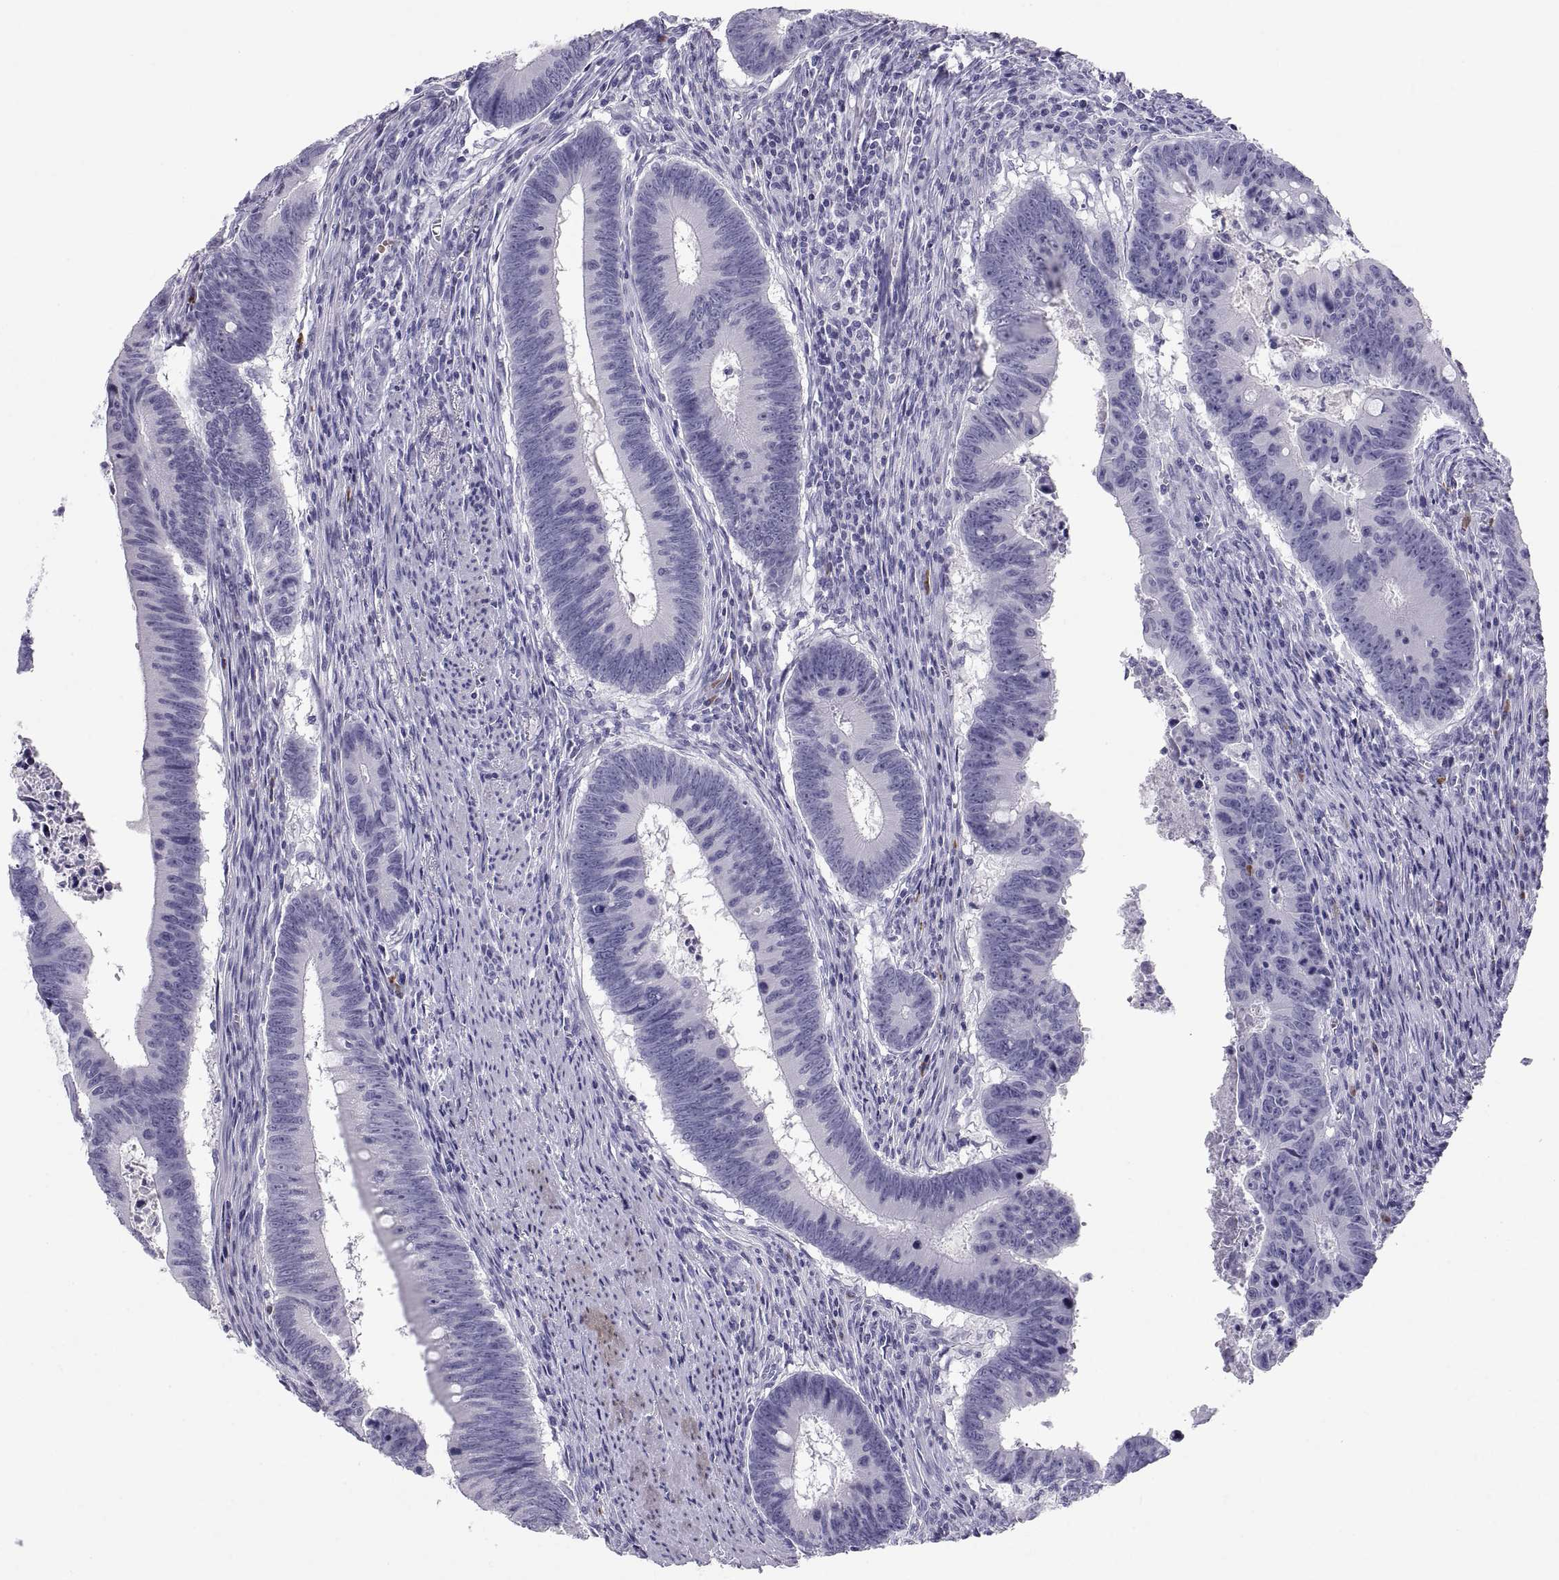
{"staining": {"intensity": "negative", "quantity": "none", "location": "none"}, "tissue": "colorectal cancer", "cell_type": "Tumor cells", "image_type": "cancer", "snomed": [{"axis": "morphology", "description": "Adenocarcinoma, NOS"}, {"axis": "topography", "description": "Colon"}], "caption": "Immunohistochemistry (IHC) of colorectal cancer (adenocarcinoma) demonstrates no staining in tumor cells.", "gene": "CT47A10", "patient": {"sex": "female", "age": 87}}